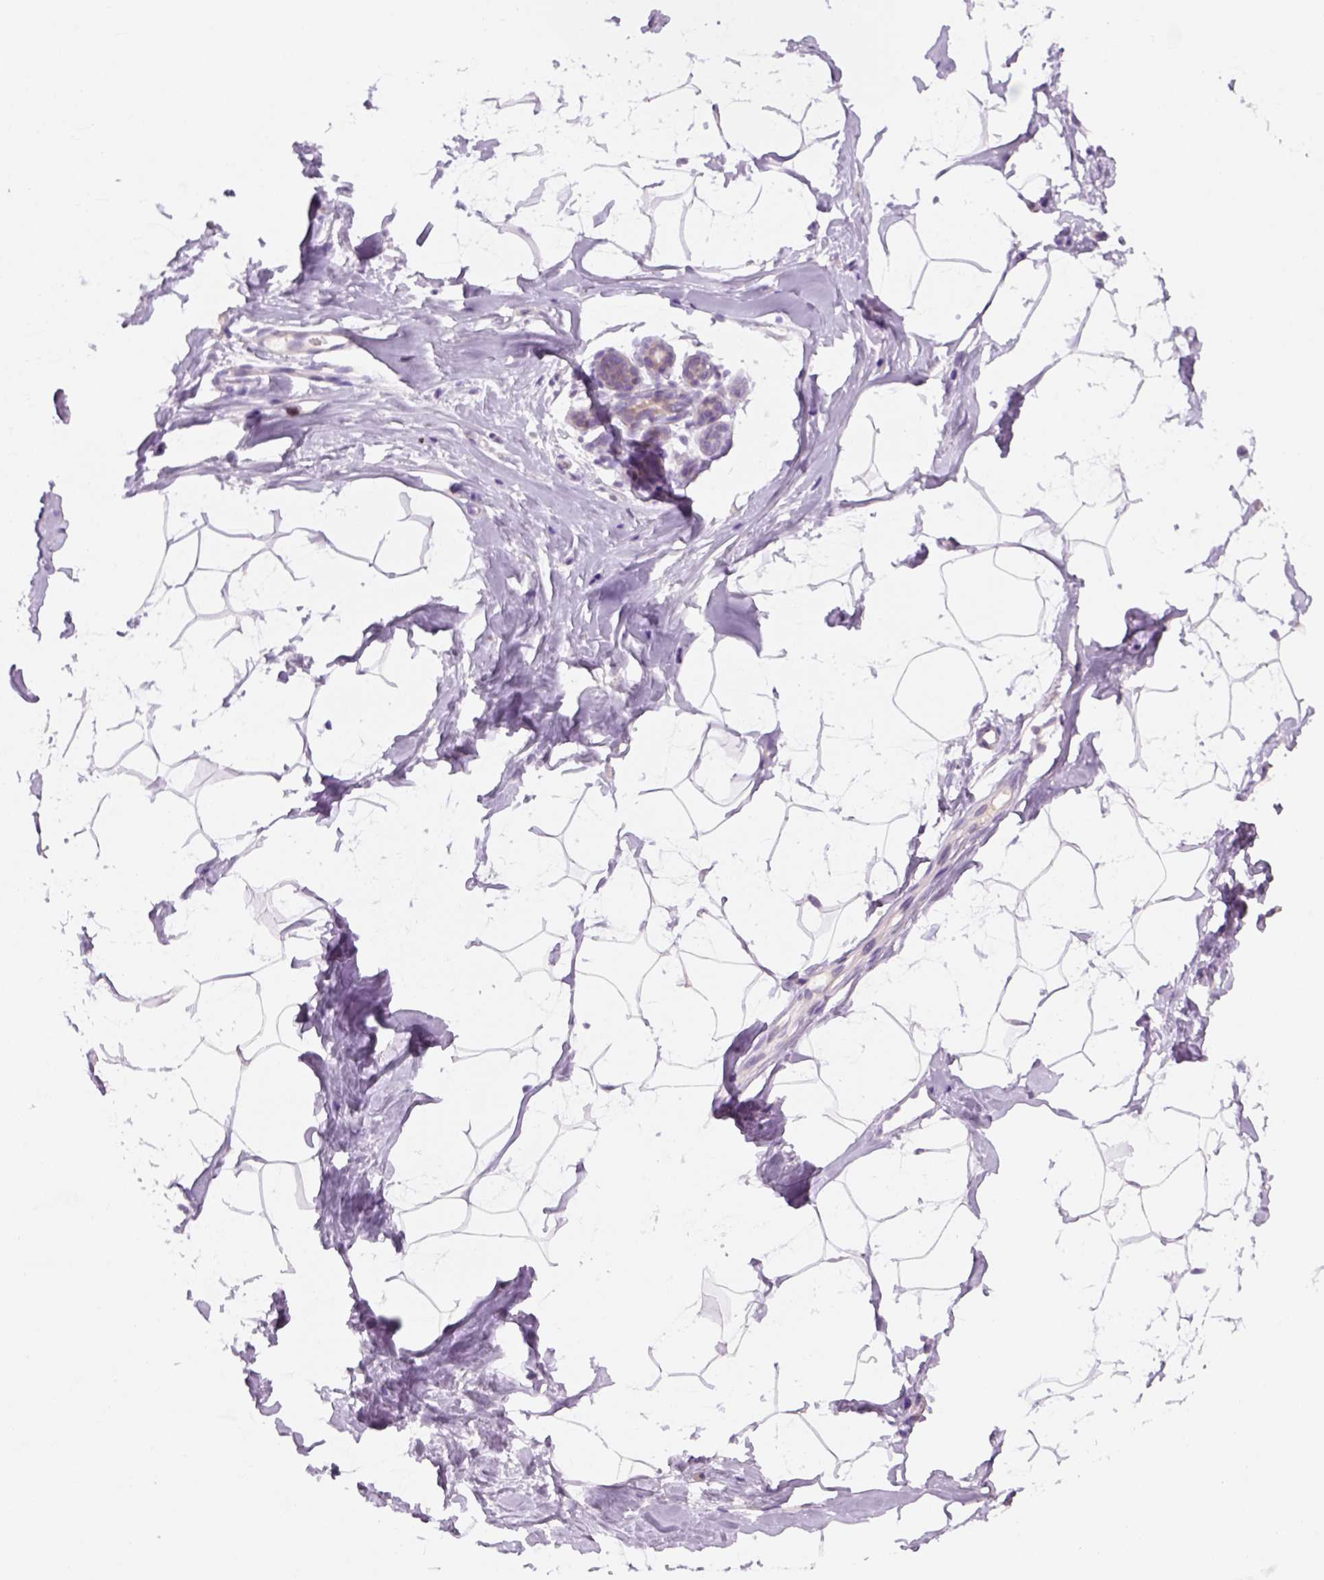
{"staining": {"intensity": "negative", "quantity": "none", "location": "none"}, "tissue": "breast", "cell_type": "Adipocytes", "image_type": "normal", "snomed": [{"axis": "morphology", "description": "Normal tissue, NOS"}, {"axis": "topography", "description": "Breast"}], "caption": "Histopathology image shows no protein positivity in adipocytes of normal breast. (Brightfield microscopy of DAB immunohistochemistry (IHC) at high magnification).", "gene": "GOT1", "patient": {"sex": "female", "age": 32}}